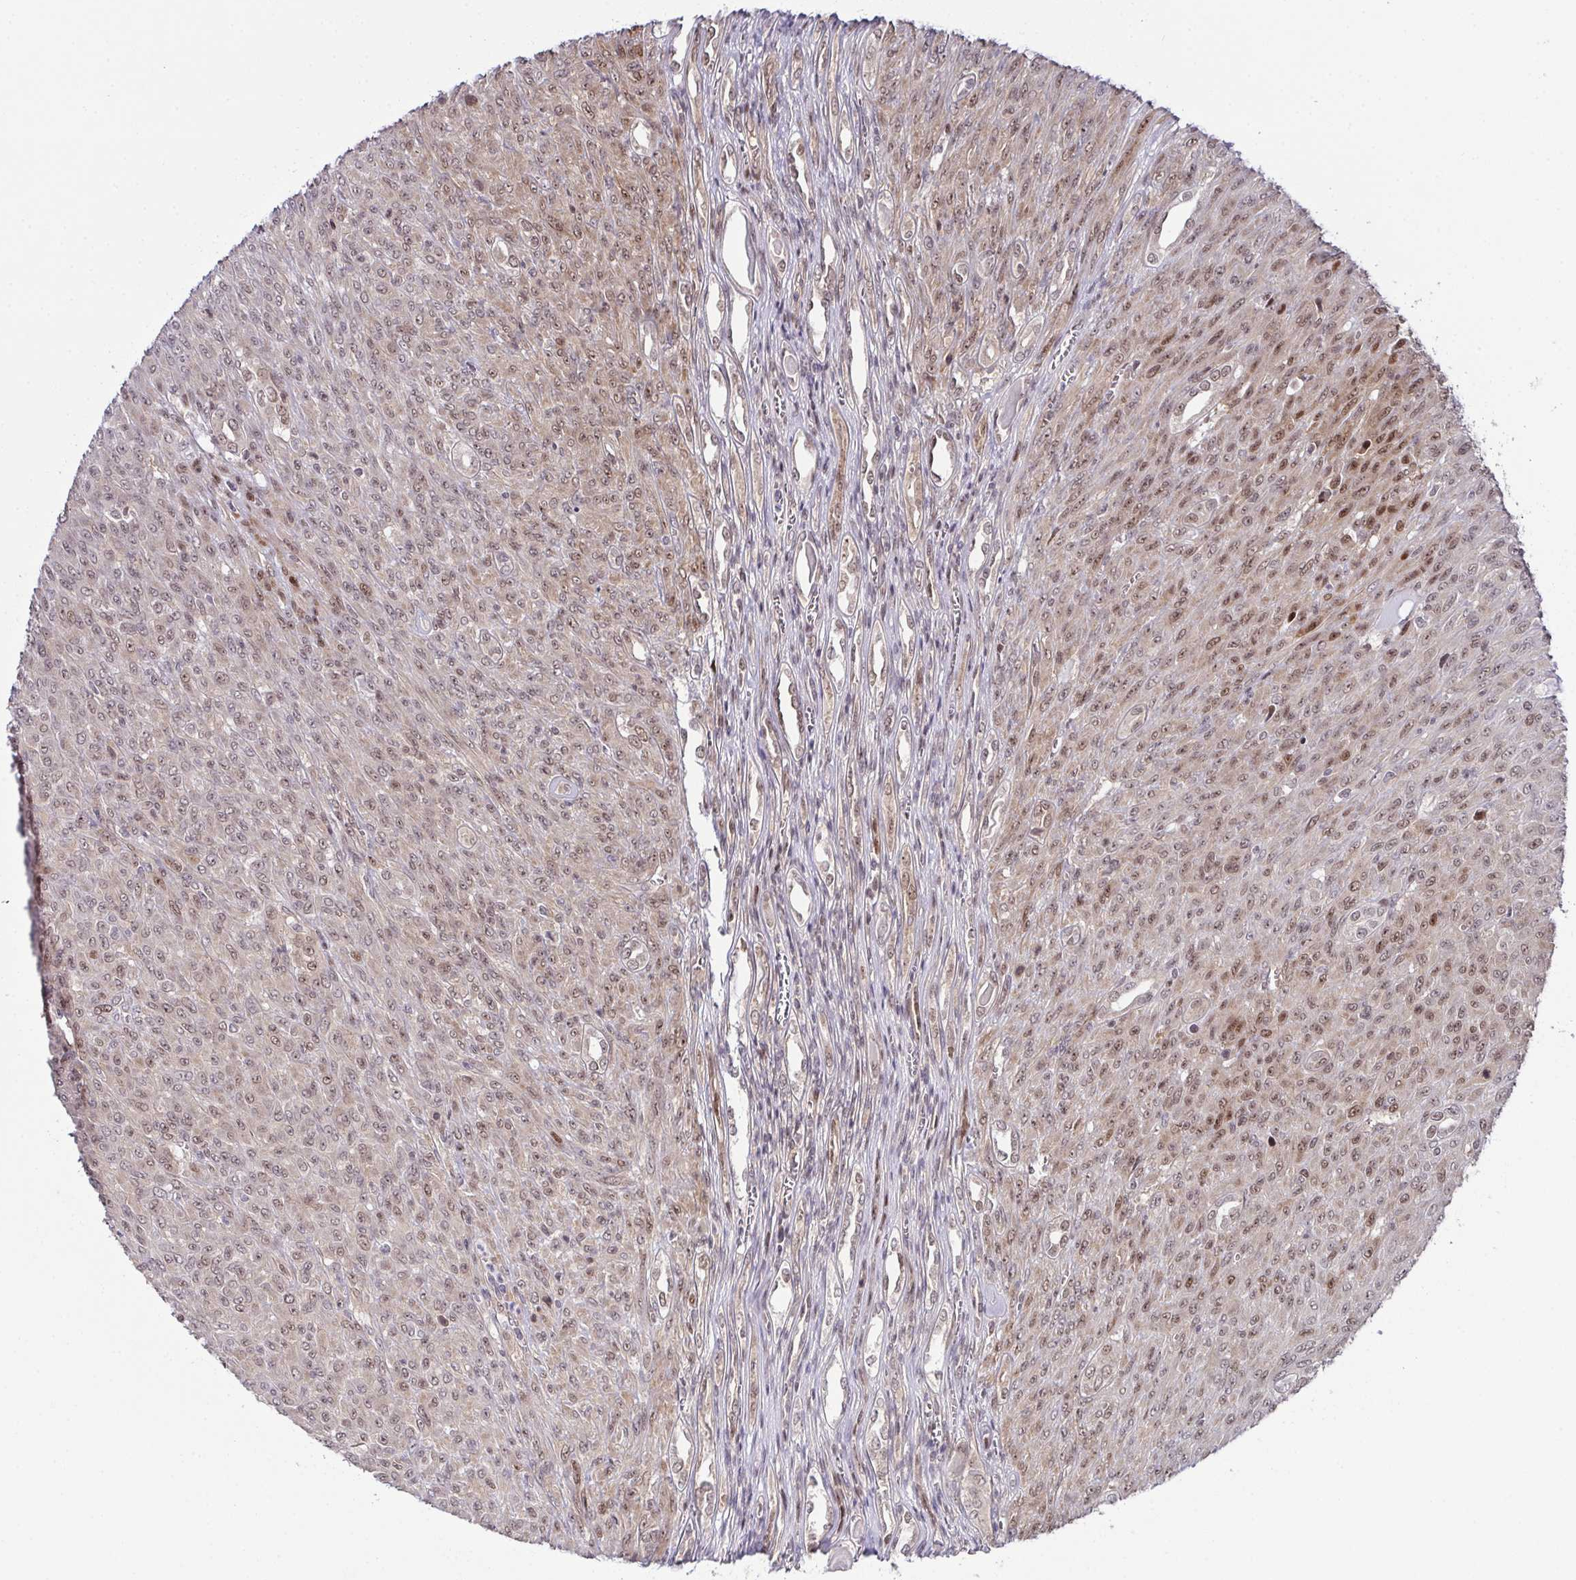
{"staining": {"intensity": "weak", "quantity": "25%-75%", "location": "nuclear"}, "tissue": "renal cancer", "cell_type": "Tumor cells", "image_type": "cancer", "snomed": [{"axis": "morphology", "description": "Adenocarcinoma, NOS"}, {"axis": "topography", "description": "Kidney"}], "caption": "IHC photomicrograph of human adenocarcinoma (renal) stained for a protein (brown), which demonstrates low levels of weak nuclear staining in approximately 25%-75% of tumor cells.", "gene": "DNAJB1", "patient": {"sex": "male", "age": 58}}